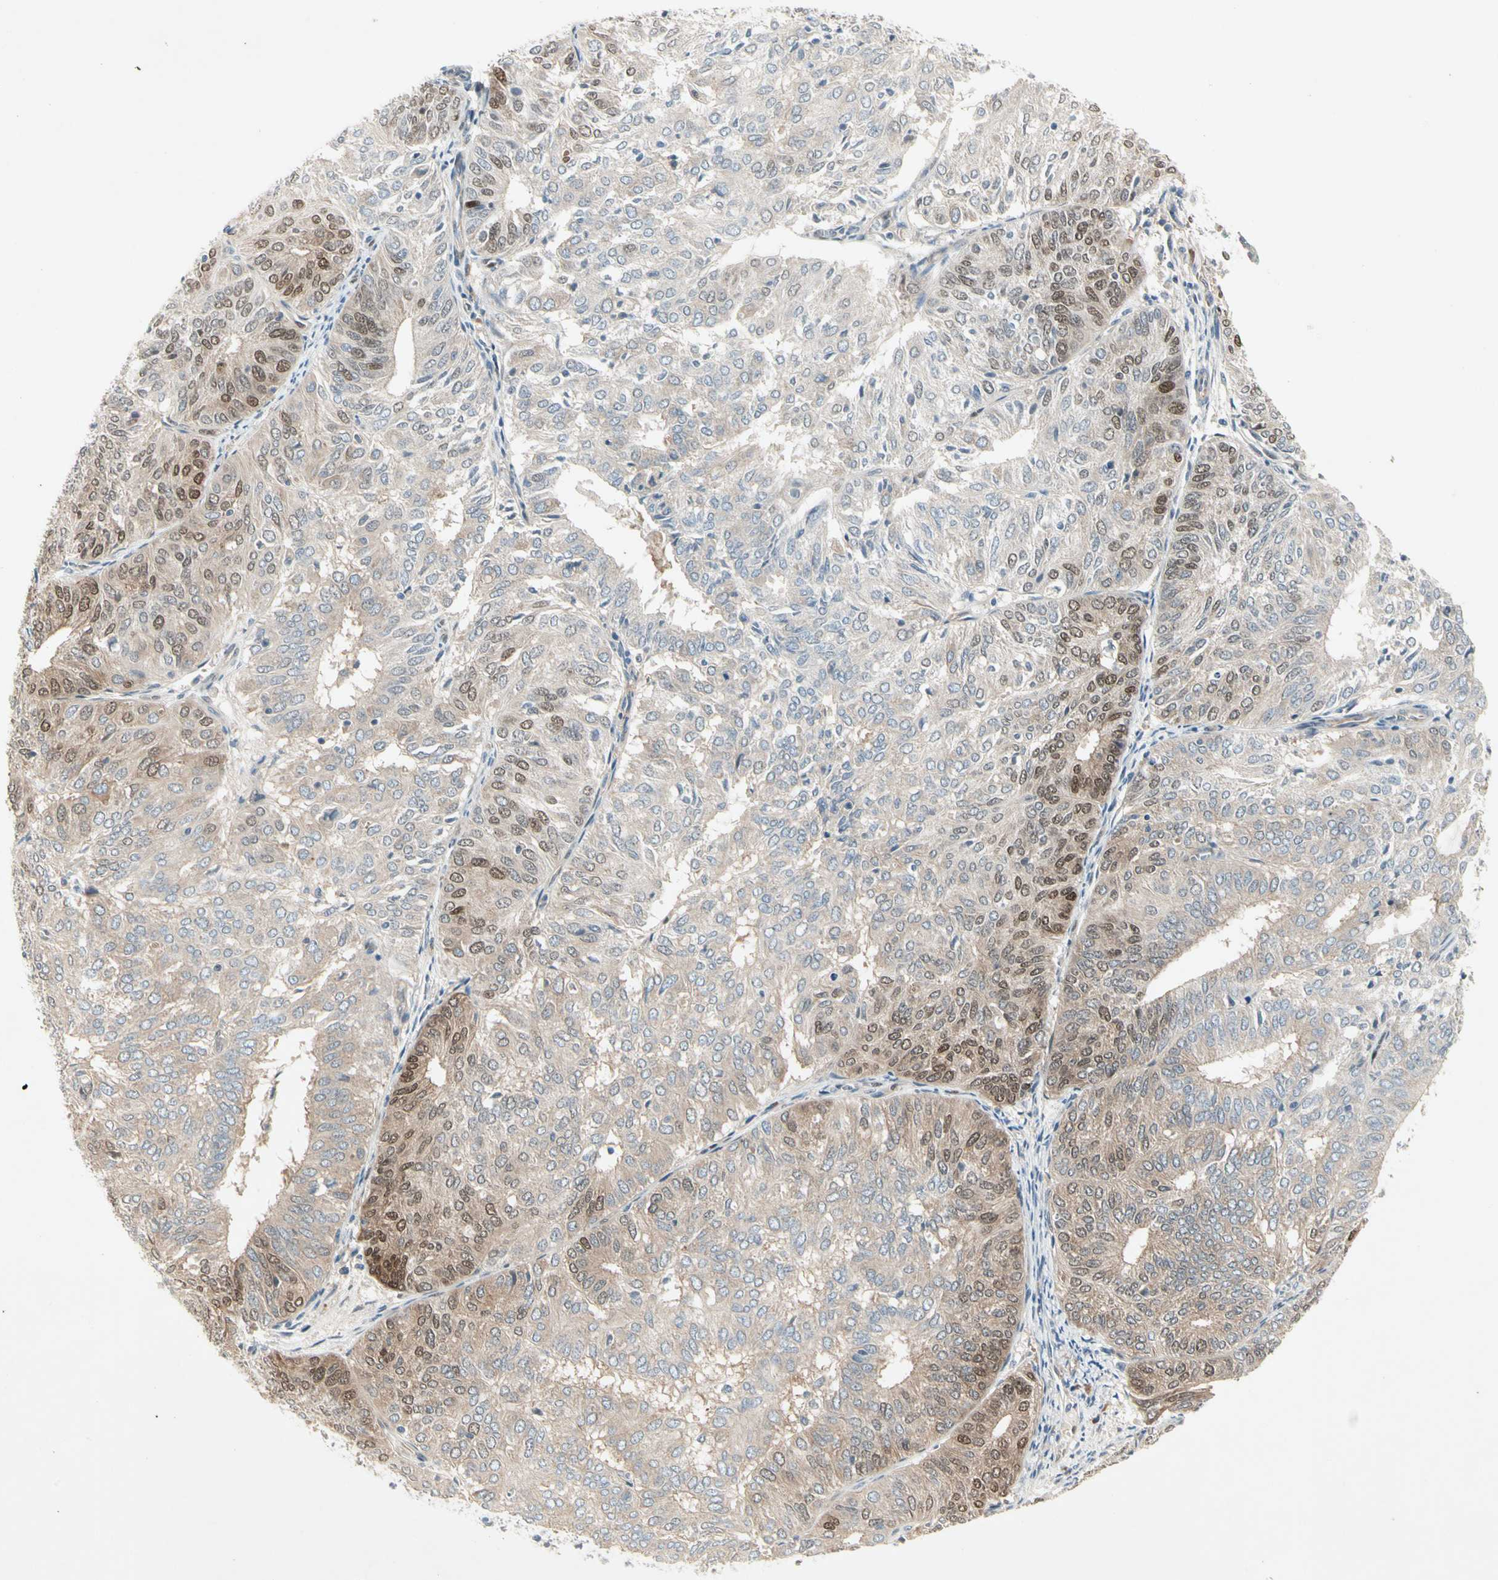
{"staining": {"intensity": "moderate", "quantity": "25%-75%", "location": "cytoplasmic/membranous,nuclear"}, "tissue": "endometrial cancer", "cell_type": "Tumor cells", "image_type": "cancer", "snomed": [{"axis": "morphology", "description": "Adenocarcinoma, NOS"}, {"axis": "topography", "description": "Uterus"}], "caption": "Moderate cytoplasmic/membranous and nuclear positivity is appreciated in approximately 25%-75% of tumor cells in adenocarcinoma (endometrial).", "gene": "IL1R1", "patient": {"sex": "female", "age": 60}}